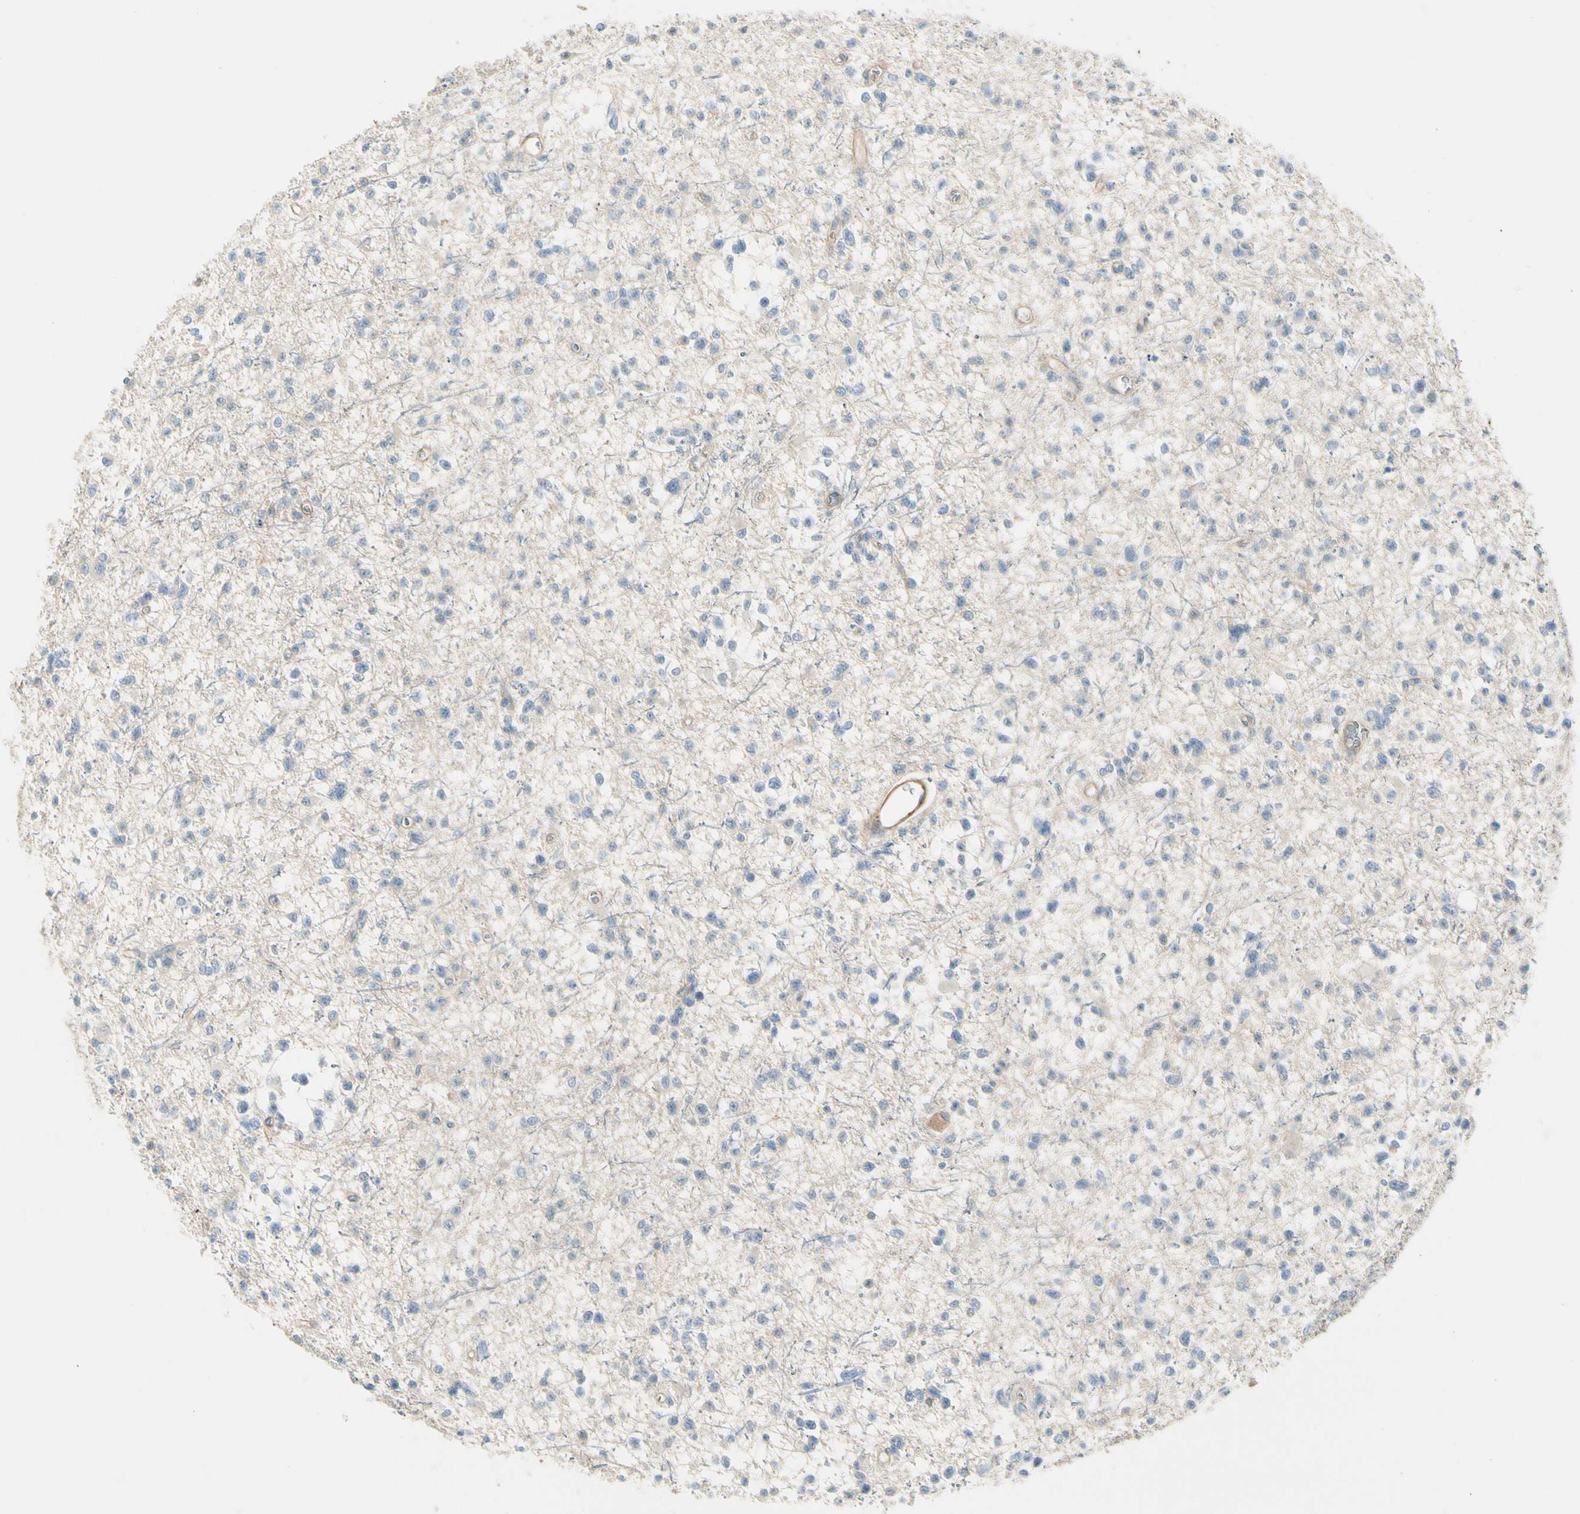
{"staining": {"intensity": "negative", "quantity": "none", "location": "none"}, "tissue": "glioma", "cell_type": "Tumor cells", "image_type": "cancer", "snomed": [{"axis": "morphology", "description": "Glioma, malignant, Low grade"}, {"axis": "topography", "description": "Brain"}], "caption": "Immunohistochemistry micrograph of neoplastic tissue: human glioma stained with DAB demonstrates no significant protein expression in tumor cells.", "gene": "ITGA3", "patient": {"sex": "female", "age": 22}}